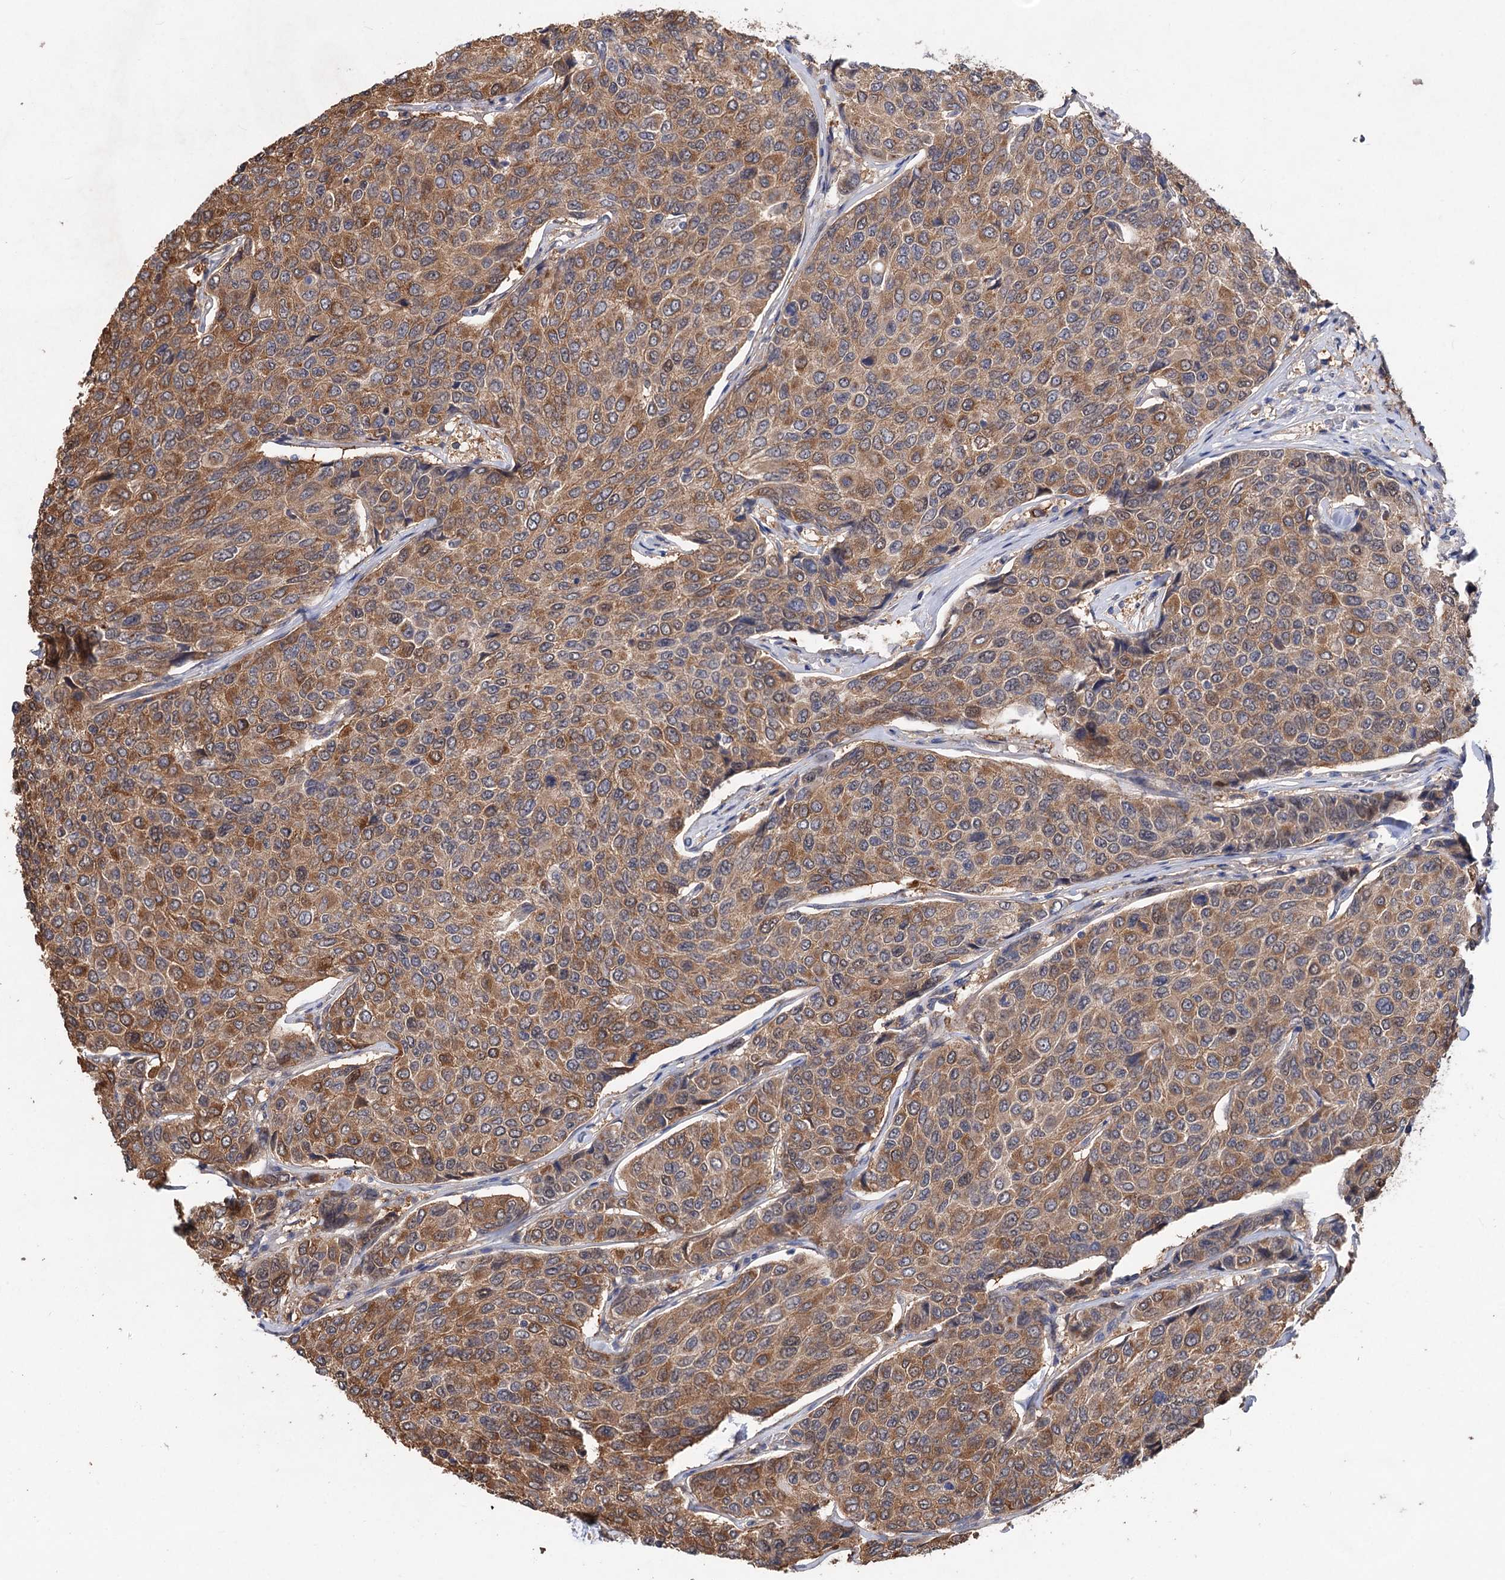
{"staining": {"intensity": "moderate", "quantity": ">75%", "location": "cytoplasmic/membranous"}, "tissue": "breast cancer", "cell_type": "Tumor cells", "image_type": "cancer", "snomed": [{"axis": "morphology", "description": "Duct carcinoma"}, {"axis": "topography", "description": "Breast"}], "caption": "The immunohistochemical stain shows moderate cytoplasmic/membranous staining in tumor cells of breast invasive ductal carcinoma tissue.", "gene": "NUDCD2", "patient": {"sex": "female", "age": 55}}